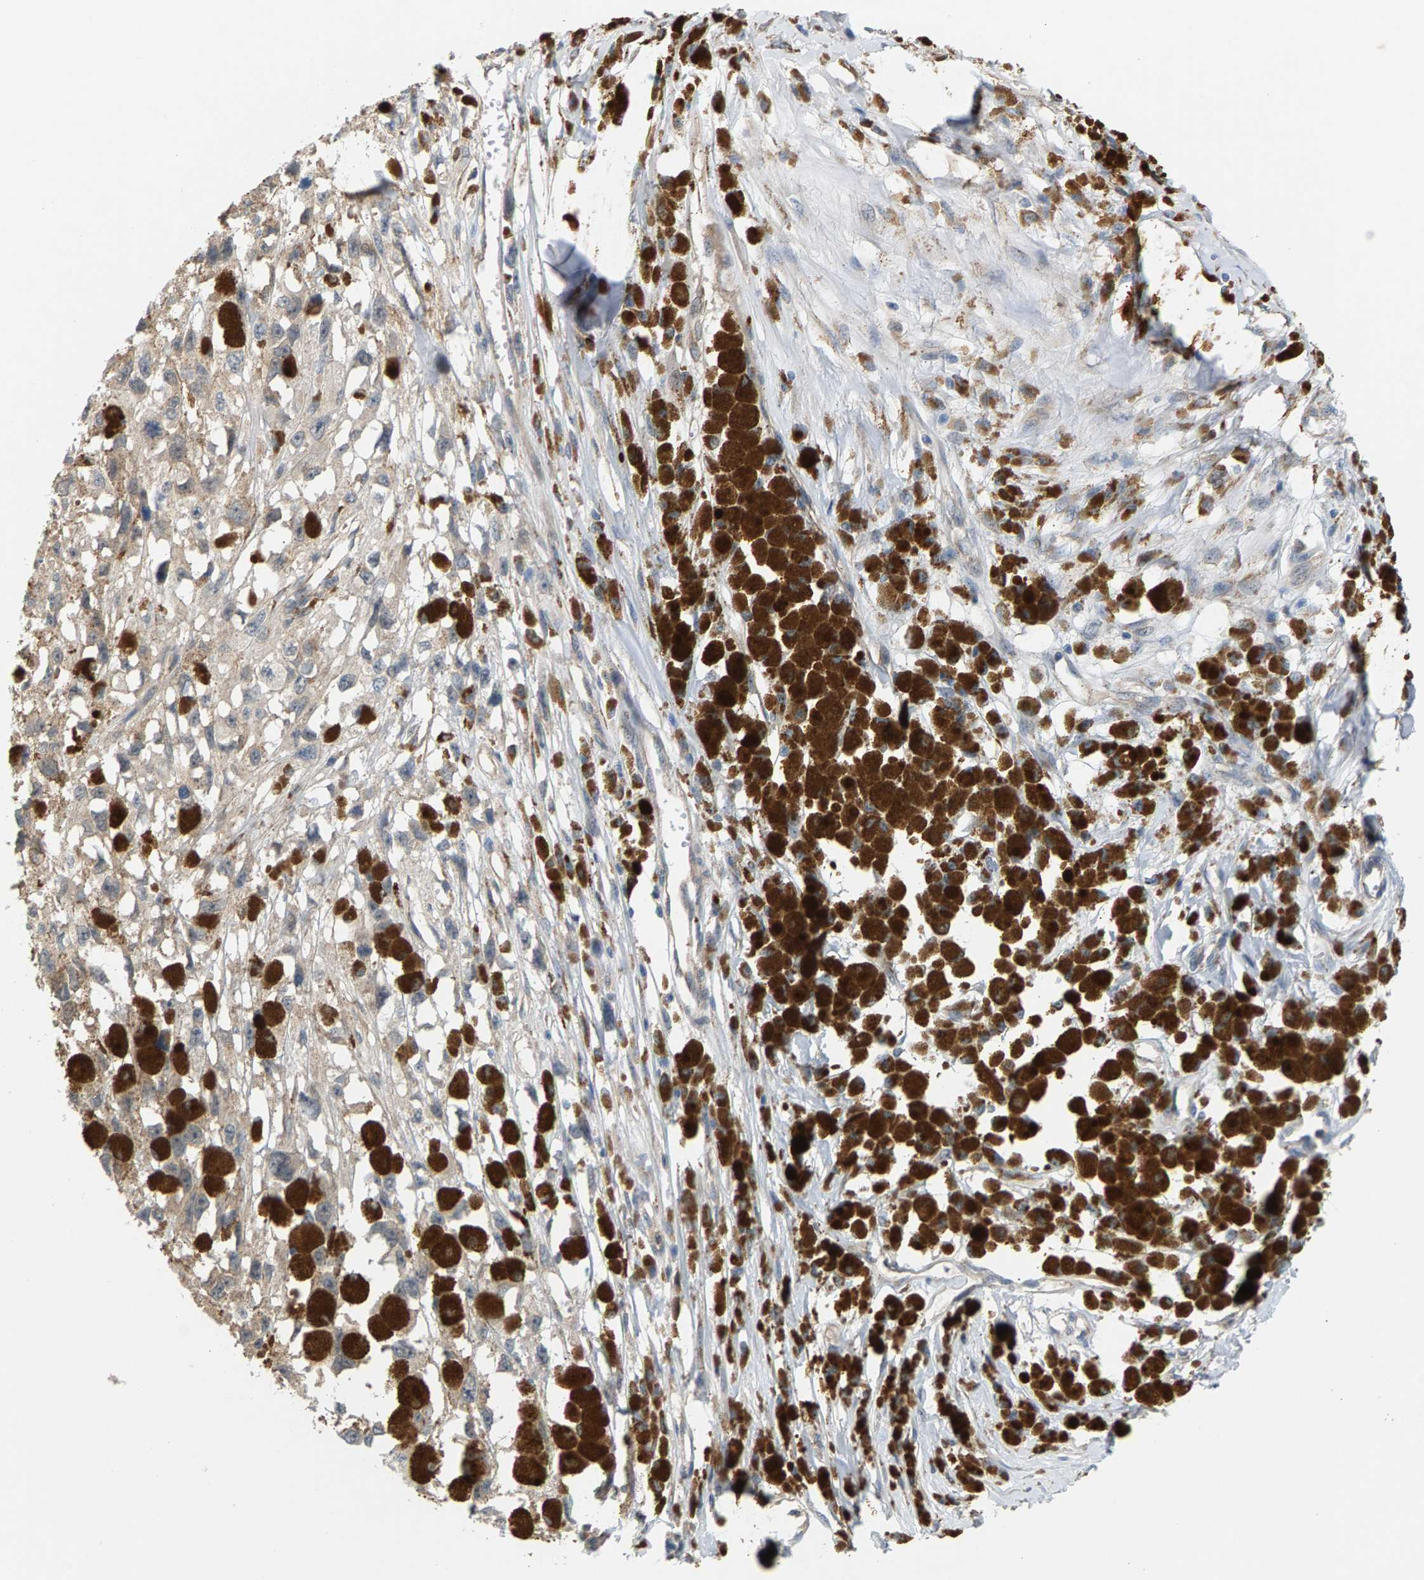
{"staining": {"intensity": "weak", "quantity": "<25%", "location": "cytoplasmic/membranous"}, "tissue": "melanoma", "cell_type": "Tumor cells", "image_type": "cancer", "snomed": [{"axis": "morphology", "description": "Malignant melanoma, Metastatic site"}, {"axis": "topography", "description": "Lymph node"}], "caption": "There is no significant staining in tumor cells of melanoma.", "gene": "KRTAP27-1", "patient": {"sex": "male", "age": 59}}